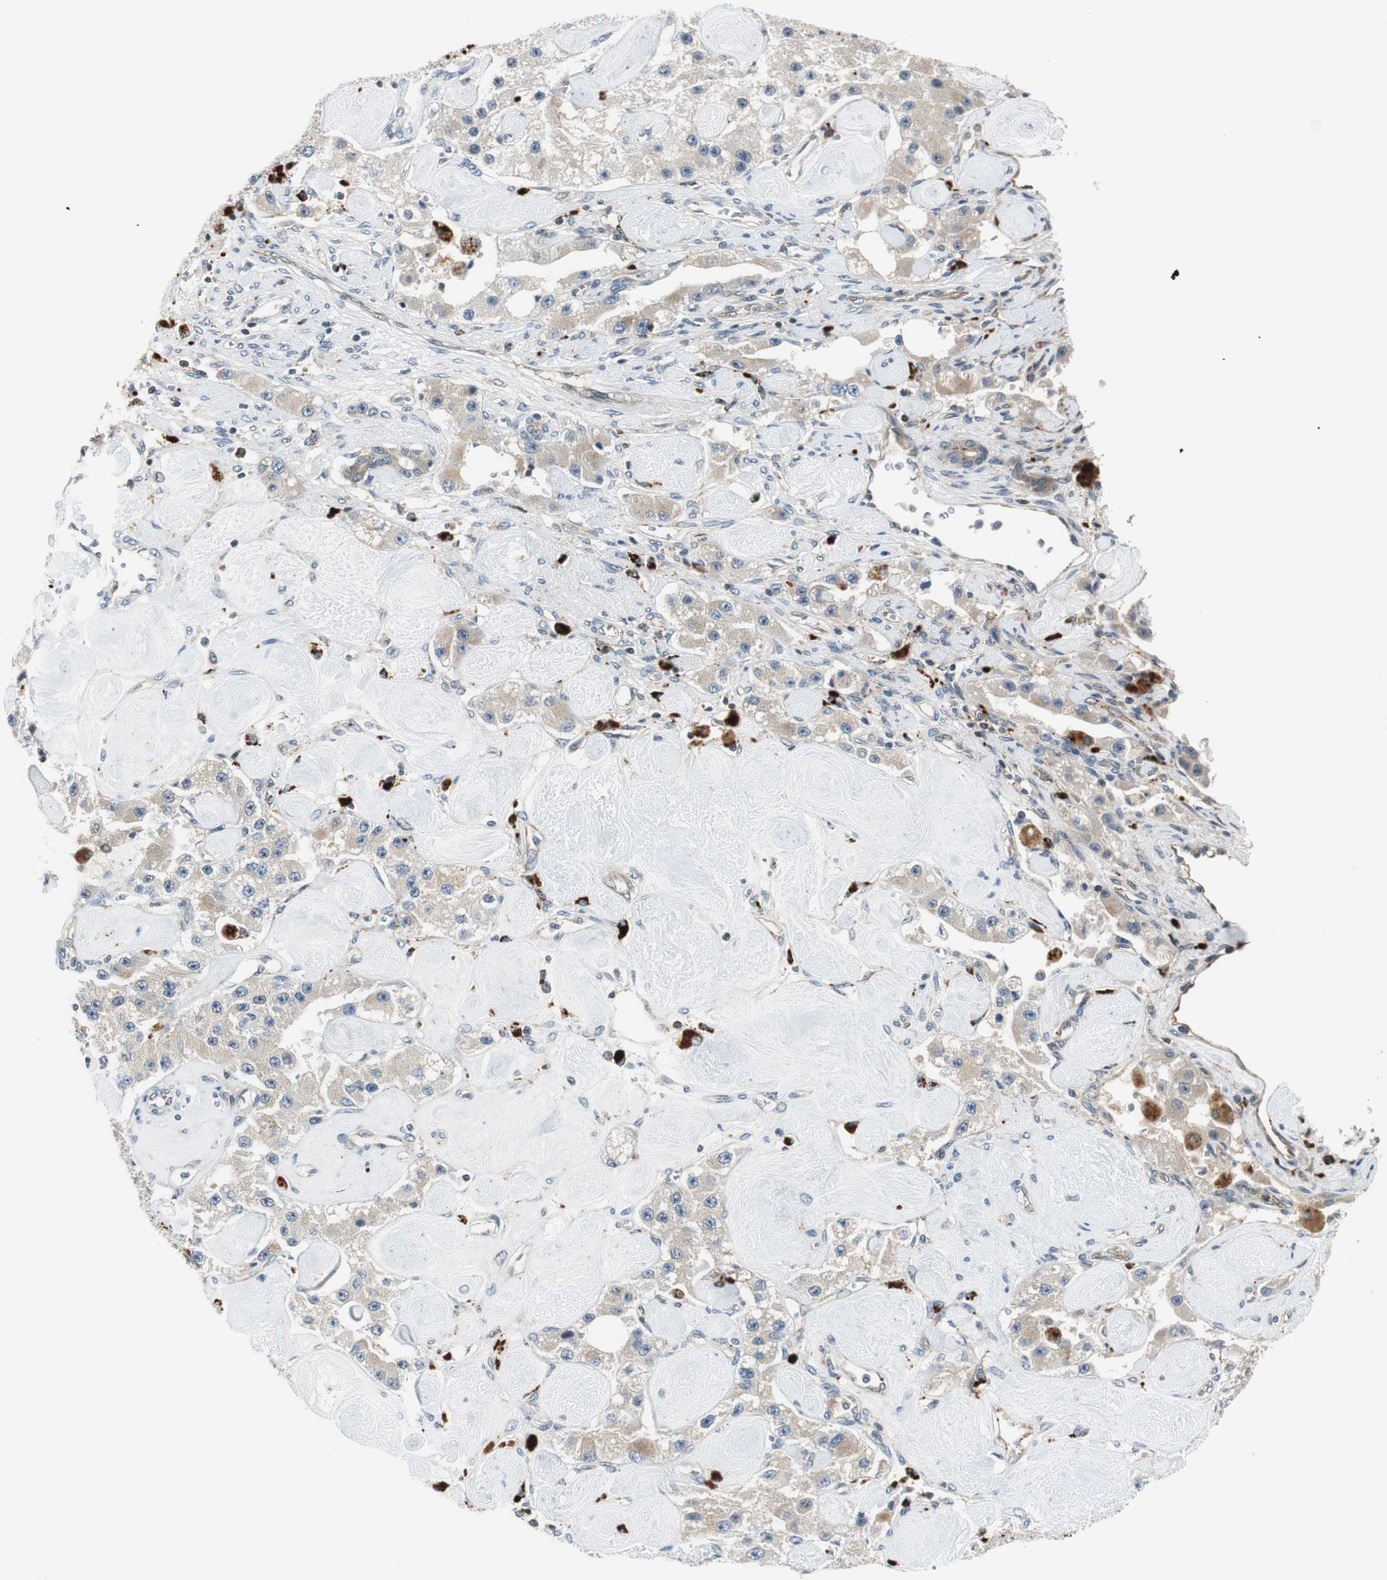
{"staining": {"intensity": "weak", "quantity": ">75%", "location": "cytoplasmic/membranous"}, "tissue": "carcinoid", "cell_type": "Tumor cells", "image_type": "cancer", "snomed": [{"axis": "morphology", "description": "Carcinoid, malignant, NOS"}, {"axis": "topography", "description": "Pancreas"}], "caption": "Malignant carcinoid tissue exhibits weak cytoplasmic/membranous positivity in about >75% of tumor cells Nuclei are stained in blue.", "gene": "NCK1", "patient": {"sex": "male", "age": 41}}